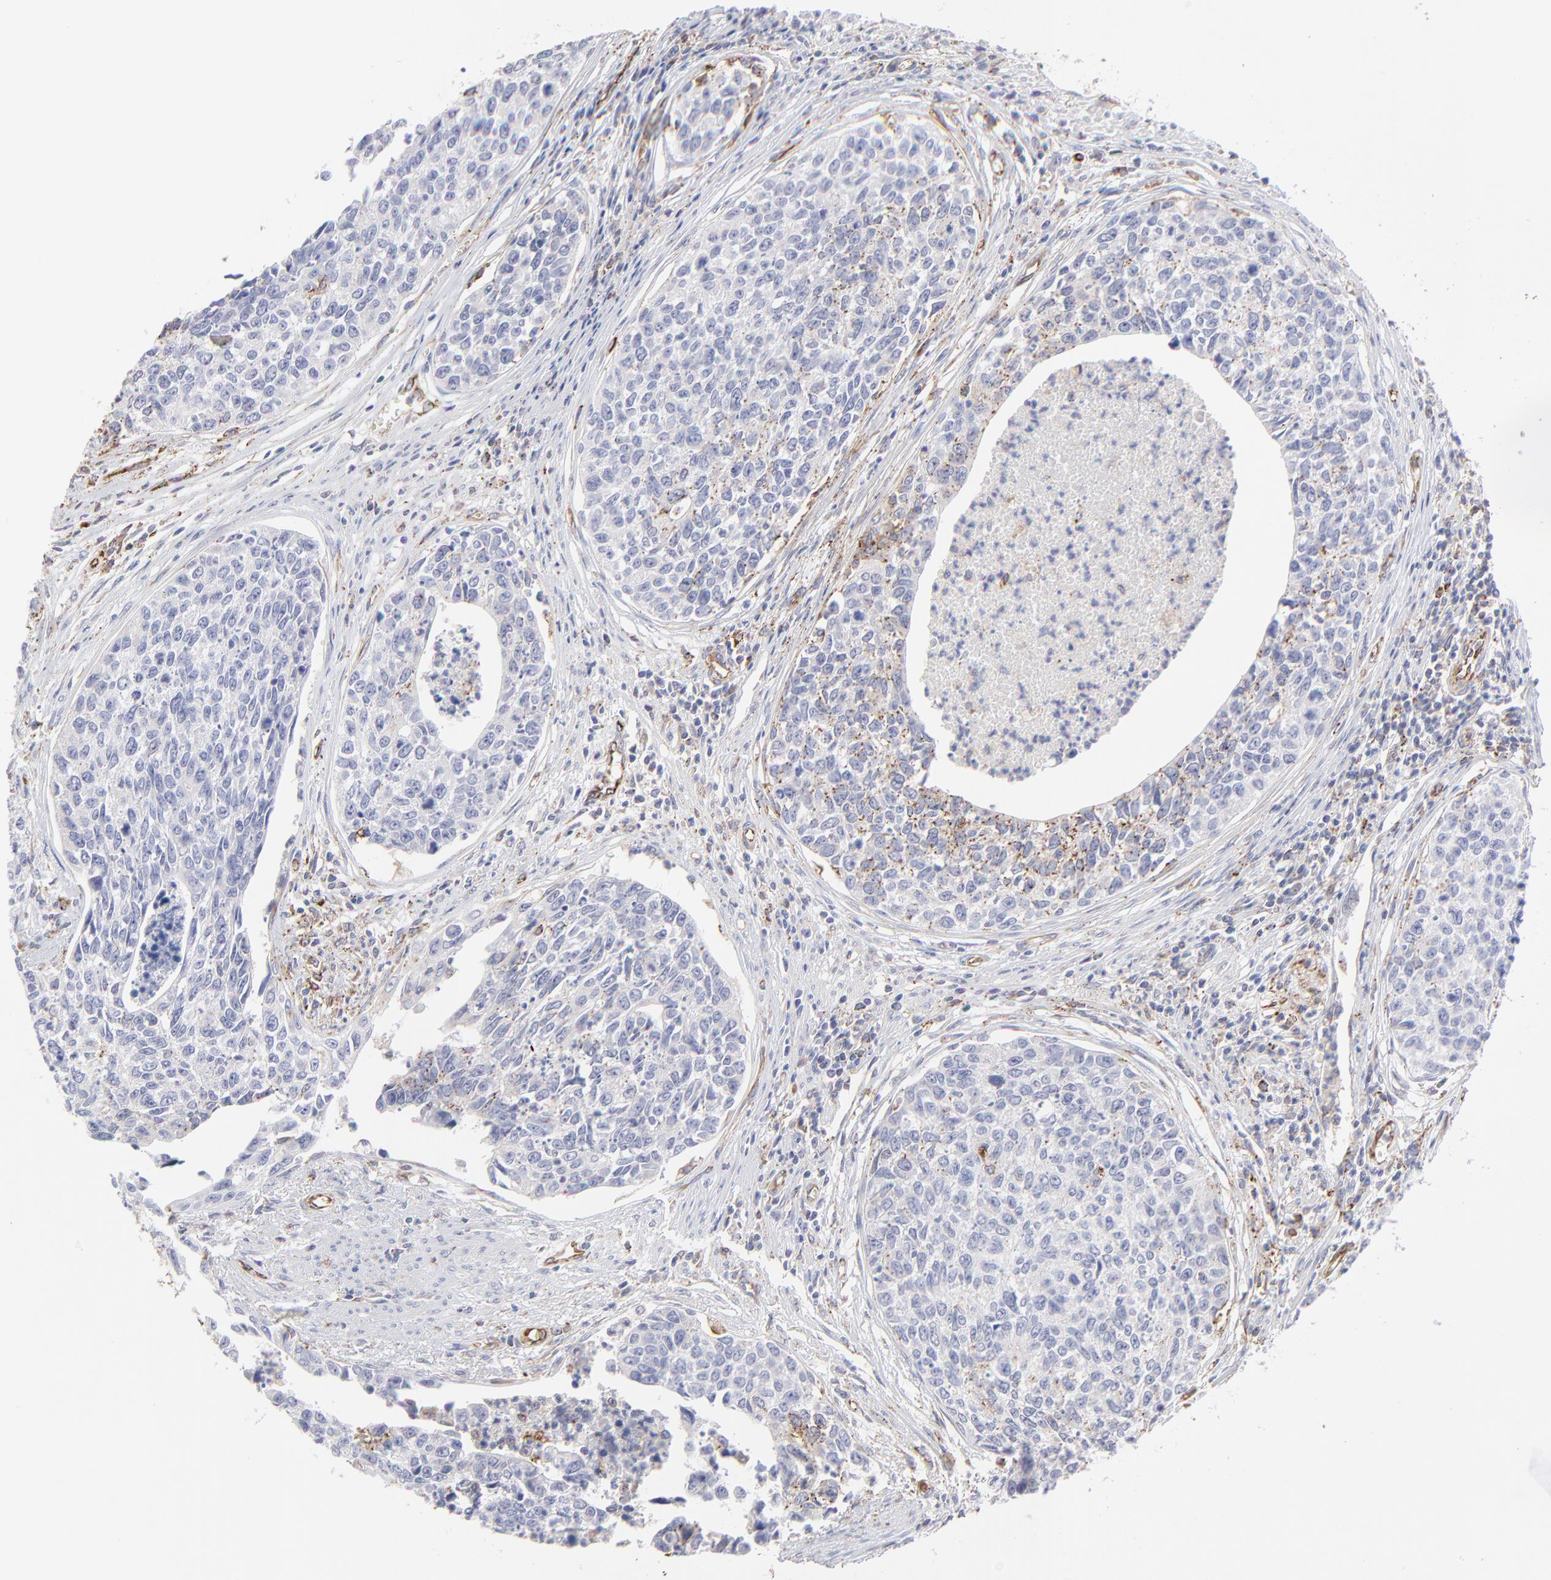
{"staining": {"intensity": "weak", "quantity": "25%-75%", "location": "cytoplasmic/membranous"}, "tissue": "urothelial cancer", "cell_type": "Tumor cells", "image_type": "cancer", "snomed": [{"axis": "morphology", "description": "Urothelial carcinoma, High grade"}, {"axis": "topography", "description": "Urinary bladder"}], "caption": "This is an image of immunohistochemistry (IHC) staining of high-grade urothelial carcinoma, which shows weak positivity in the cytoplasmic/membranous of tumor cells.", "gene": "COX8C", "patient": {"sex": "male", "age": 81}}